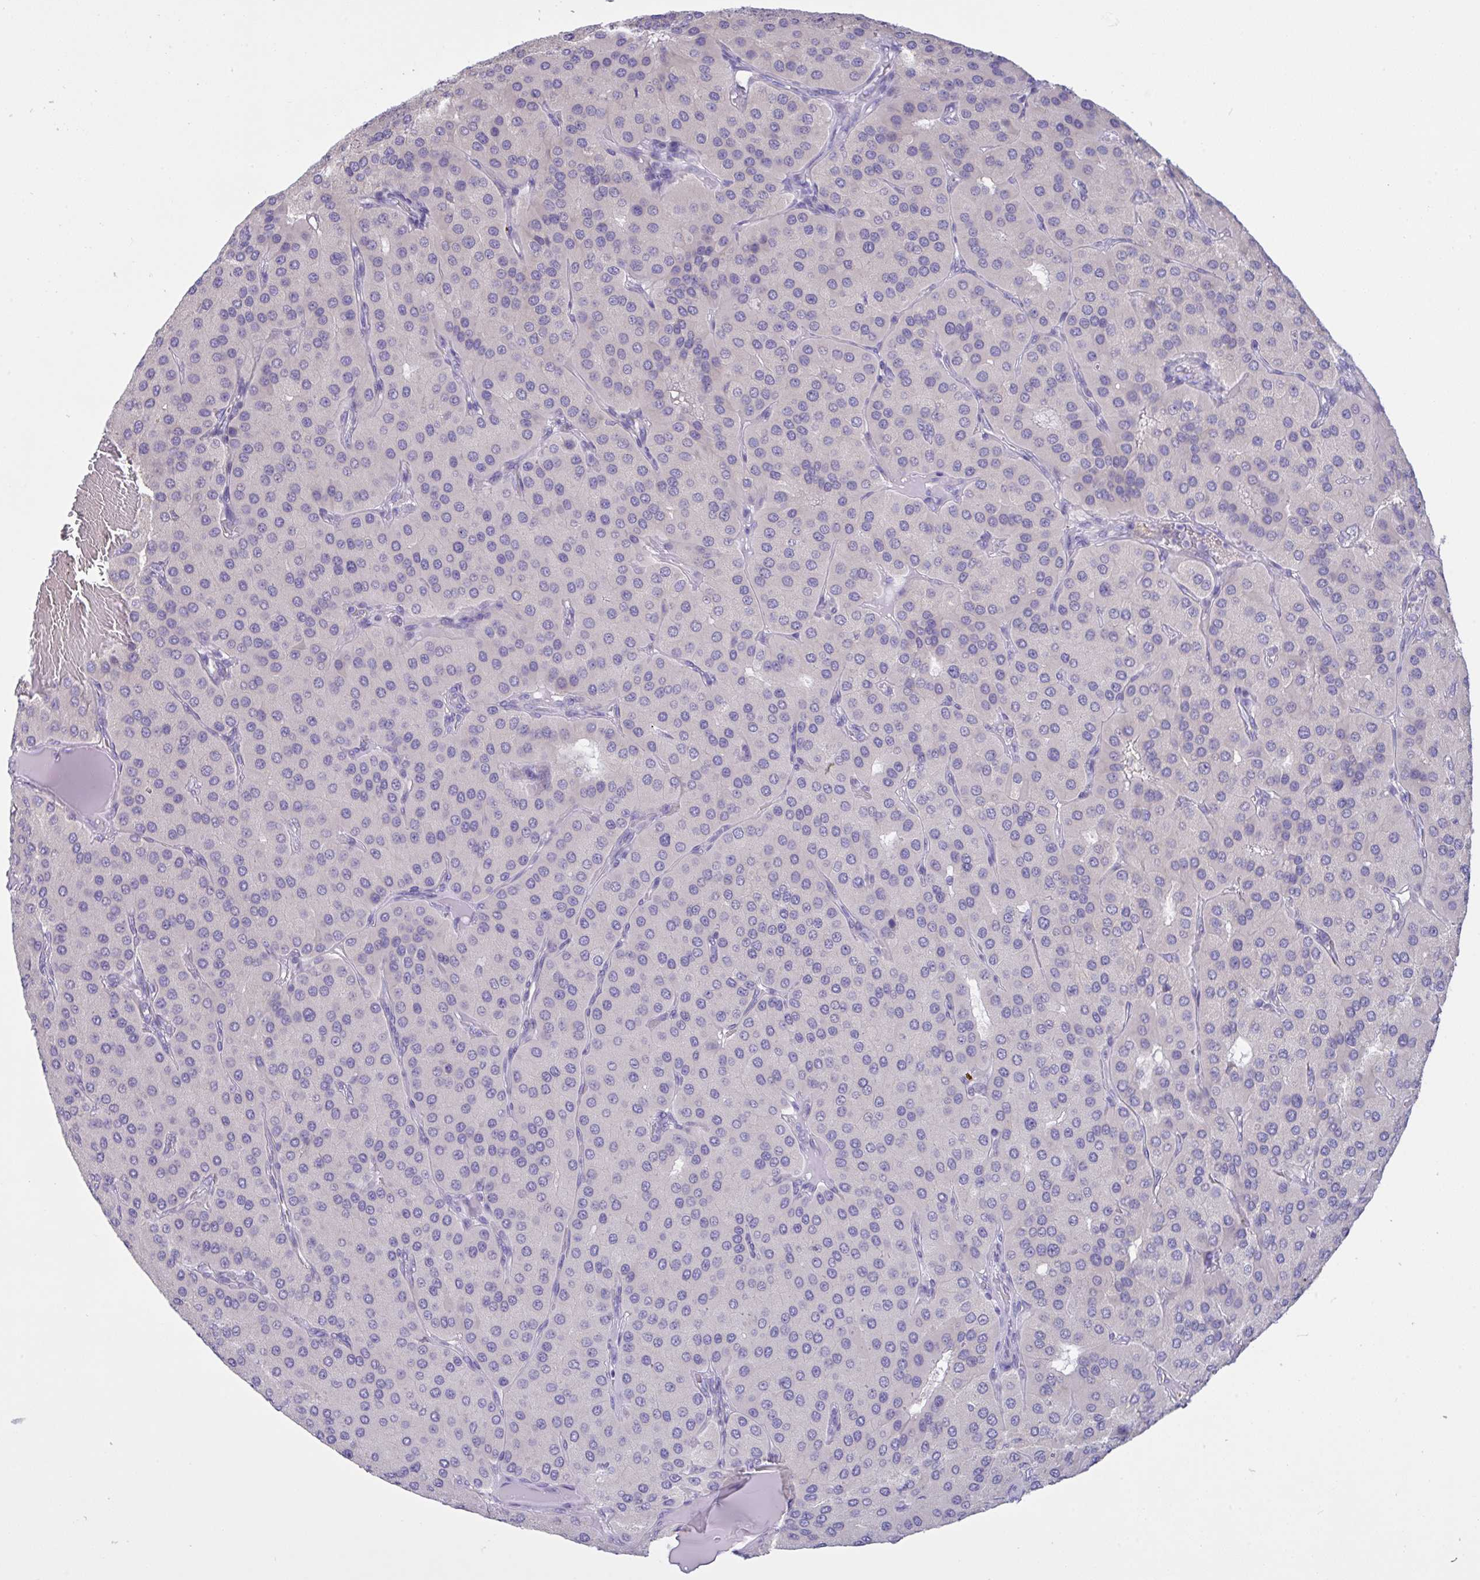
{"staining": {"intensity": "negative", "quantity": "none", "location": "none"}, "tissue": "parathyroid gland", "cell_type": "Glandular cells", "image_type": "normal", "snomed": [{"axis": "morphology", "description": "Normal tissue, NOS"}, {"axis": "morphology", "description": "Adenoma, NOS"}, {"axis": "topography", "description": "Parathyroid gland"}], "caption": "An immunohistochemistry (IHC) image of normal parathyroid gland is shown. There is no staining in glandular cells of parathyroid gland. Brightfield microscopy of immunohistochemistry (IHC) stained with DAB (brown) and hematoxylin (blue), captured at high magnification.", "gene": "TMEM41A", "patient": {"sex": "female", "age": 86}}